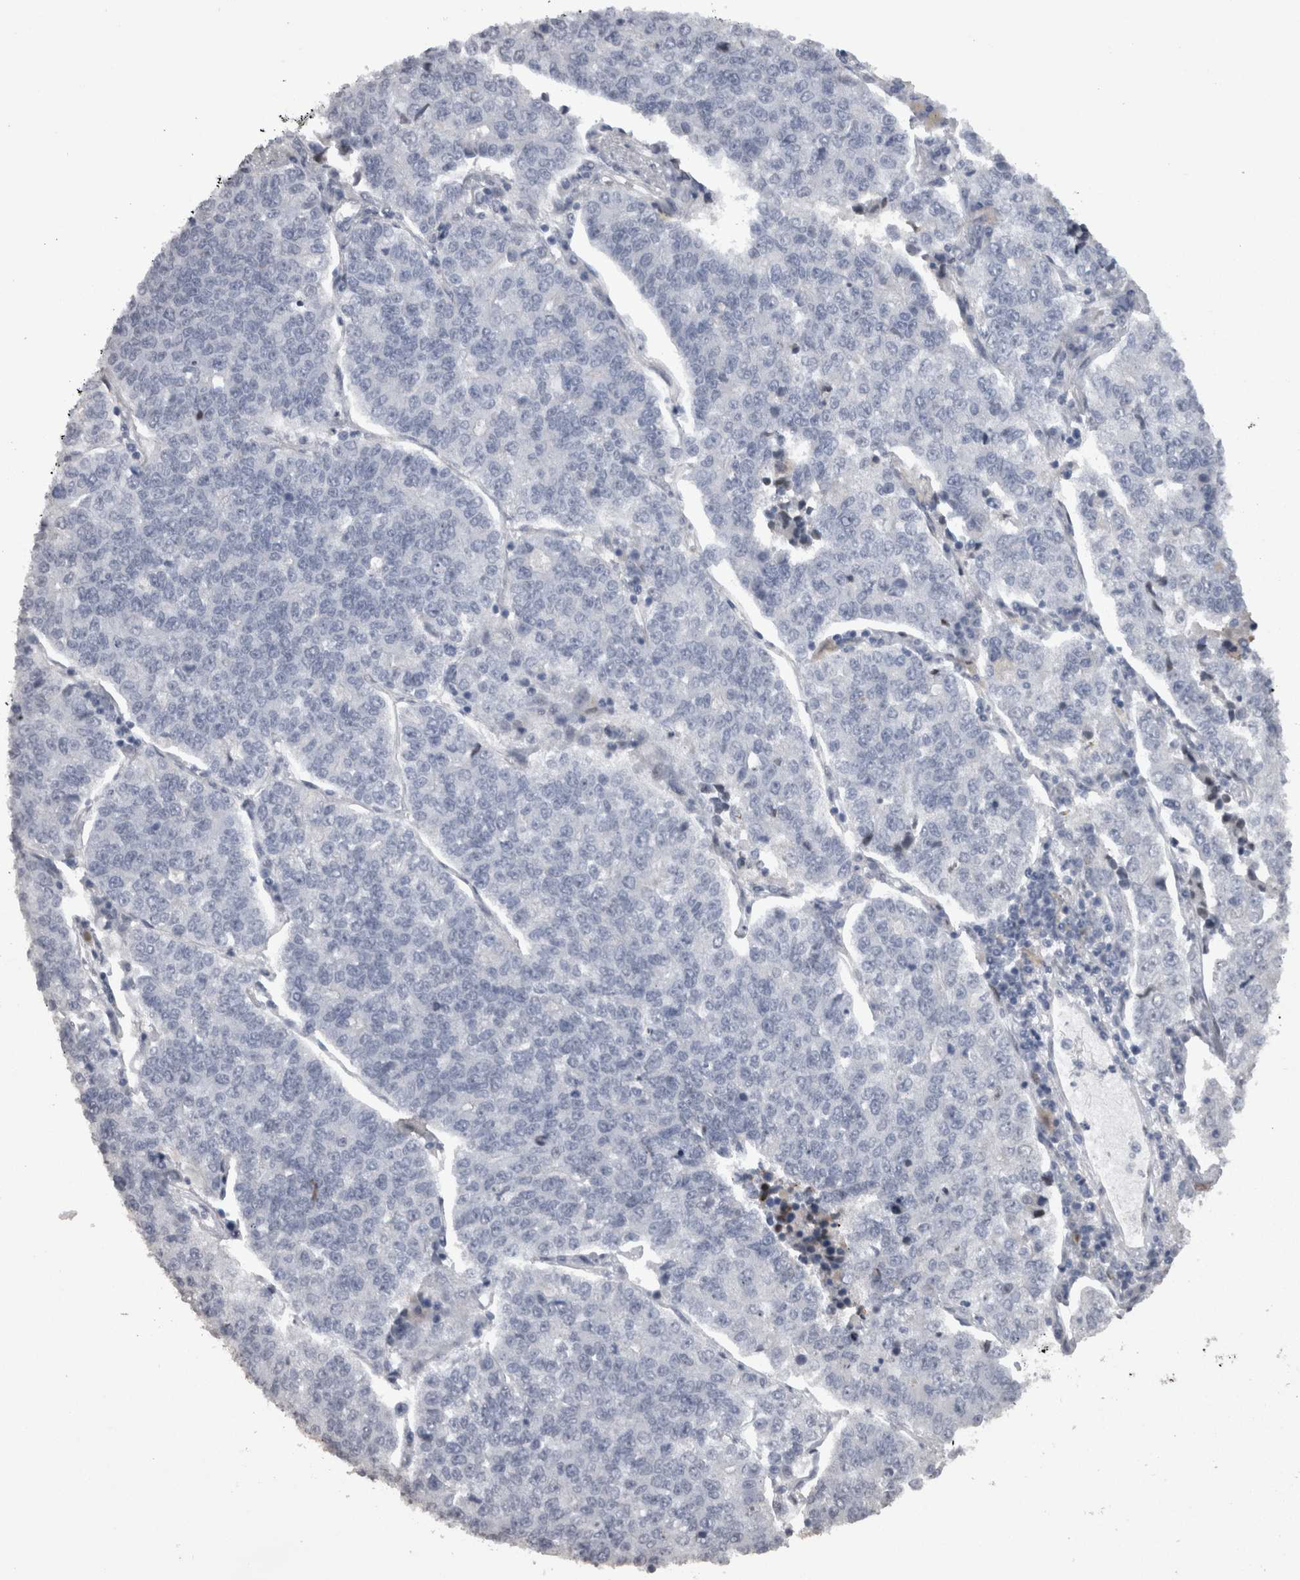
{"staining": {"intensity": "negative", "quantity": "none", "location": "none"}, "tissue": "lung cancer", "cell_type": "Tumor cells", "image_type": "cancer", "snomed": [{"axis": "morphology", "description": "Adenocarcinoma, NOS"}, {"axis": "topography", "description": "Lung"}], "caption": "High power microscopy micrograph of an immunohistochemistry (IHC) image of lung adenocarcinoma, revealing no significant staining in tumor cells. The staining is performed using DAB (3,3'-diaminobenzidine) brown chromogen with nuclei counter-stained in using hematoxylin.", "gene": "C1orf54", "patient": {"sex": "male", "age": 49}}